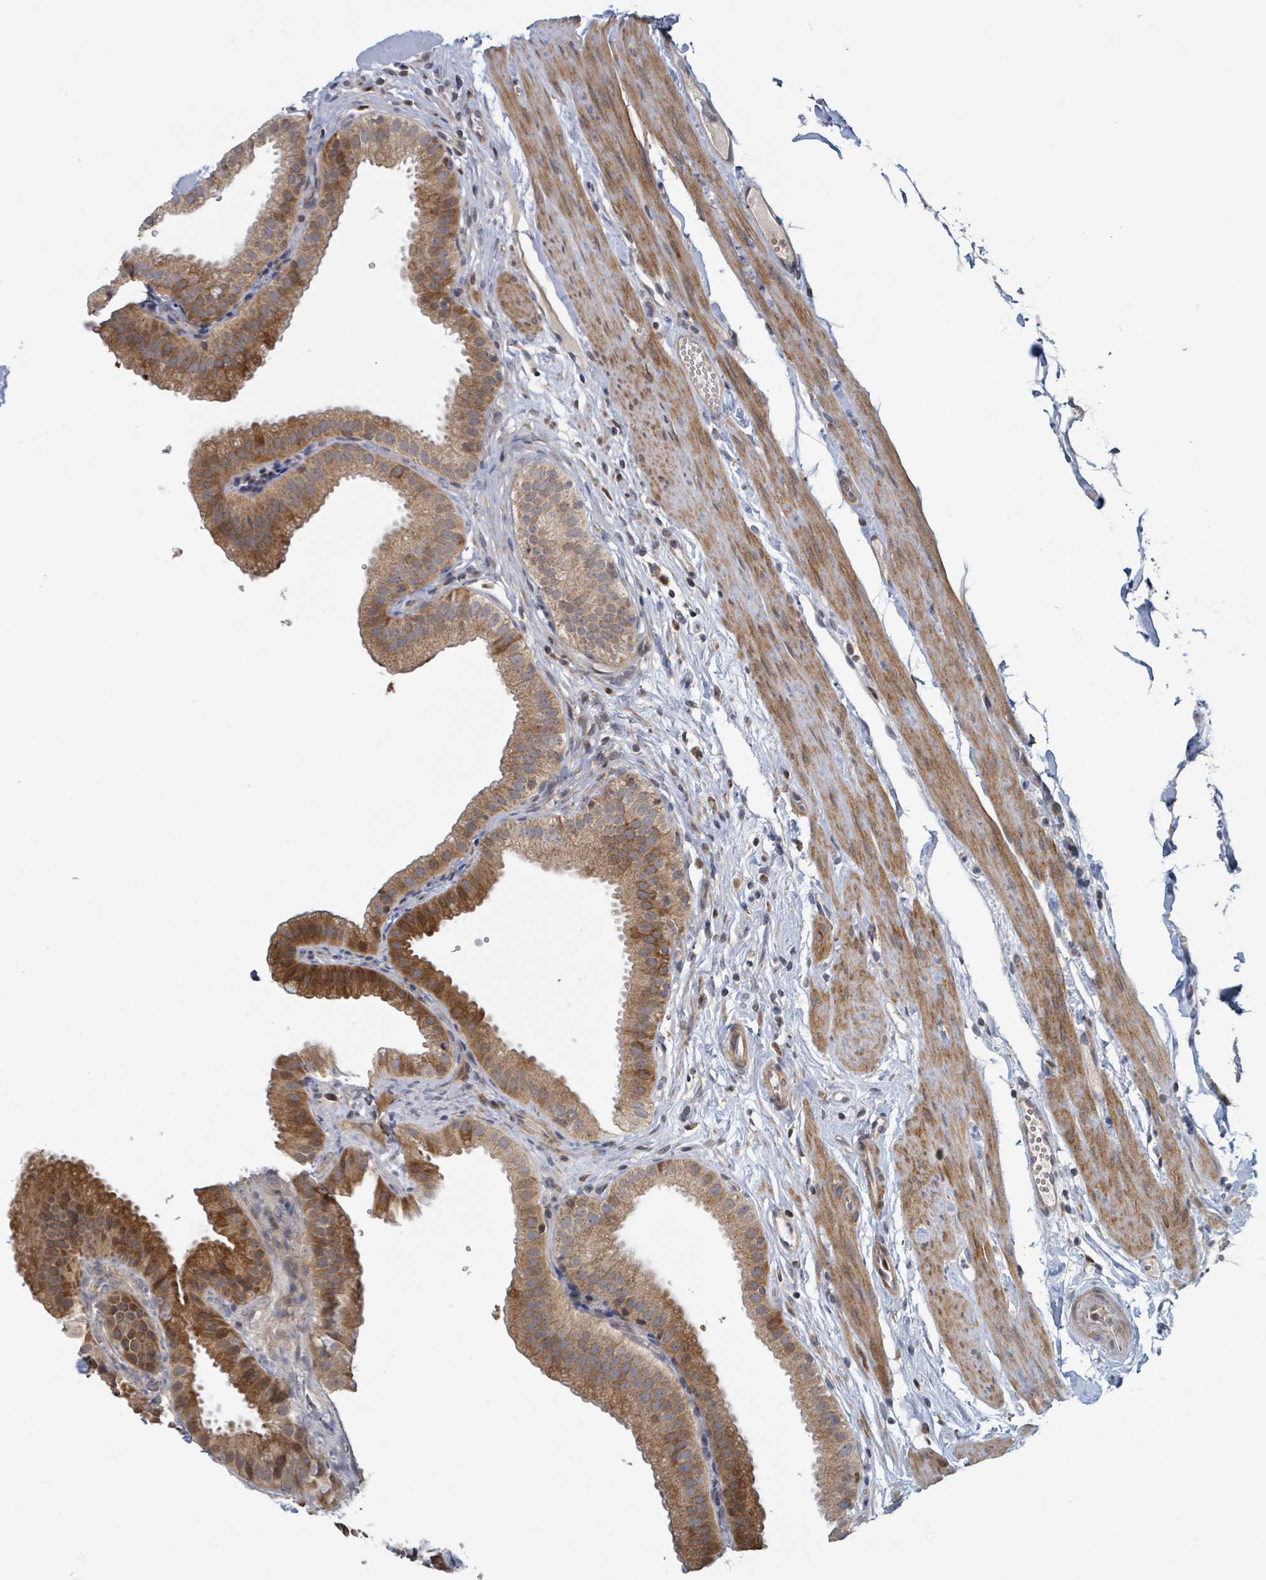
{"staining": {"intensity": "strong", "quantity": "25%-75%", "location": "cytoplasmic/membranous"}, "tissue": "gallbladder", "cell_type": "Glandular cells", "image_type": "normal", "snomed": [{"axis": "morphology", "description": "Normal tissue, NOS"}, {"axis": "topography", "description": "Gallbladder"}], "caption": "Brown immunohistochemical staining in benign gallbladder demonstrates strong cytoplasmic/membranous positivity in about 25%-75% of glandular cells. (Stains: DAB in brown, nuclei in blue, Microscopy: brightfield microscopy at high magnification).", "gene": "HIVEP1", "patient": {"sex": "female", "age": 61}}